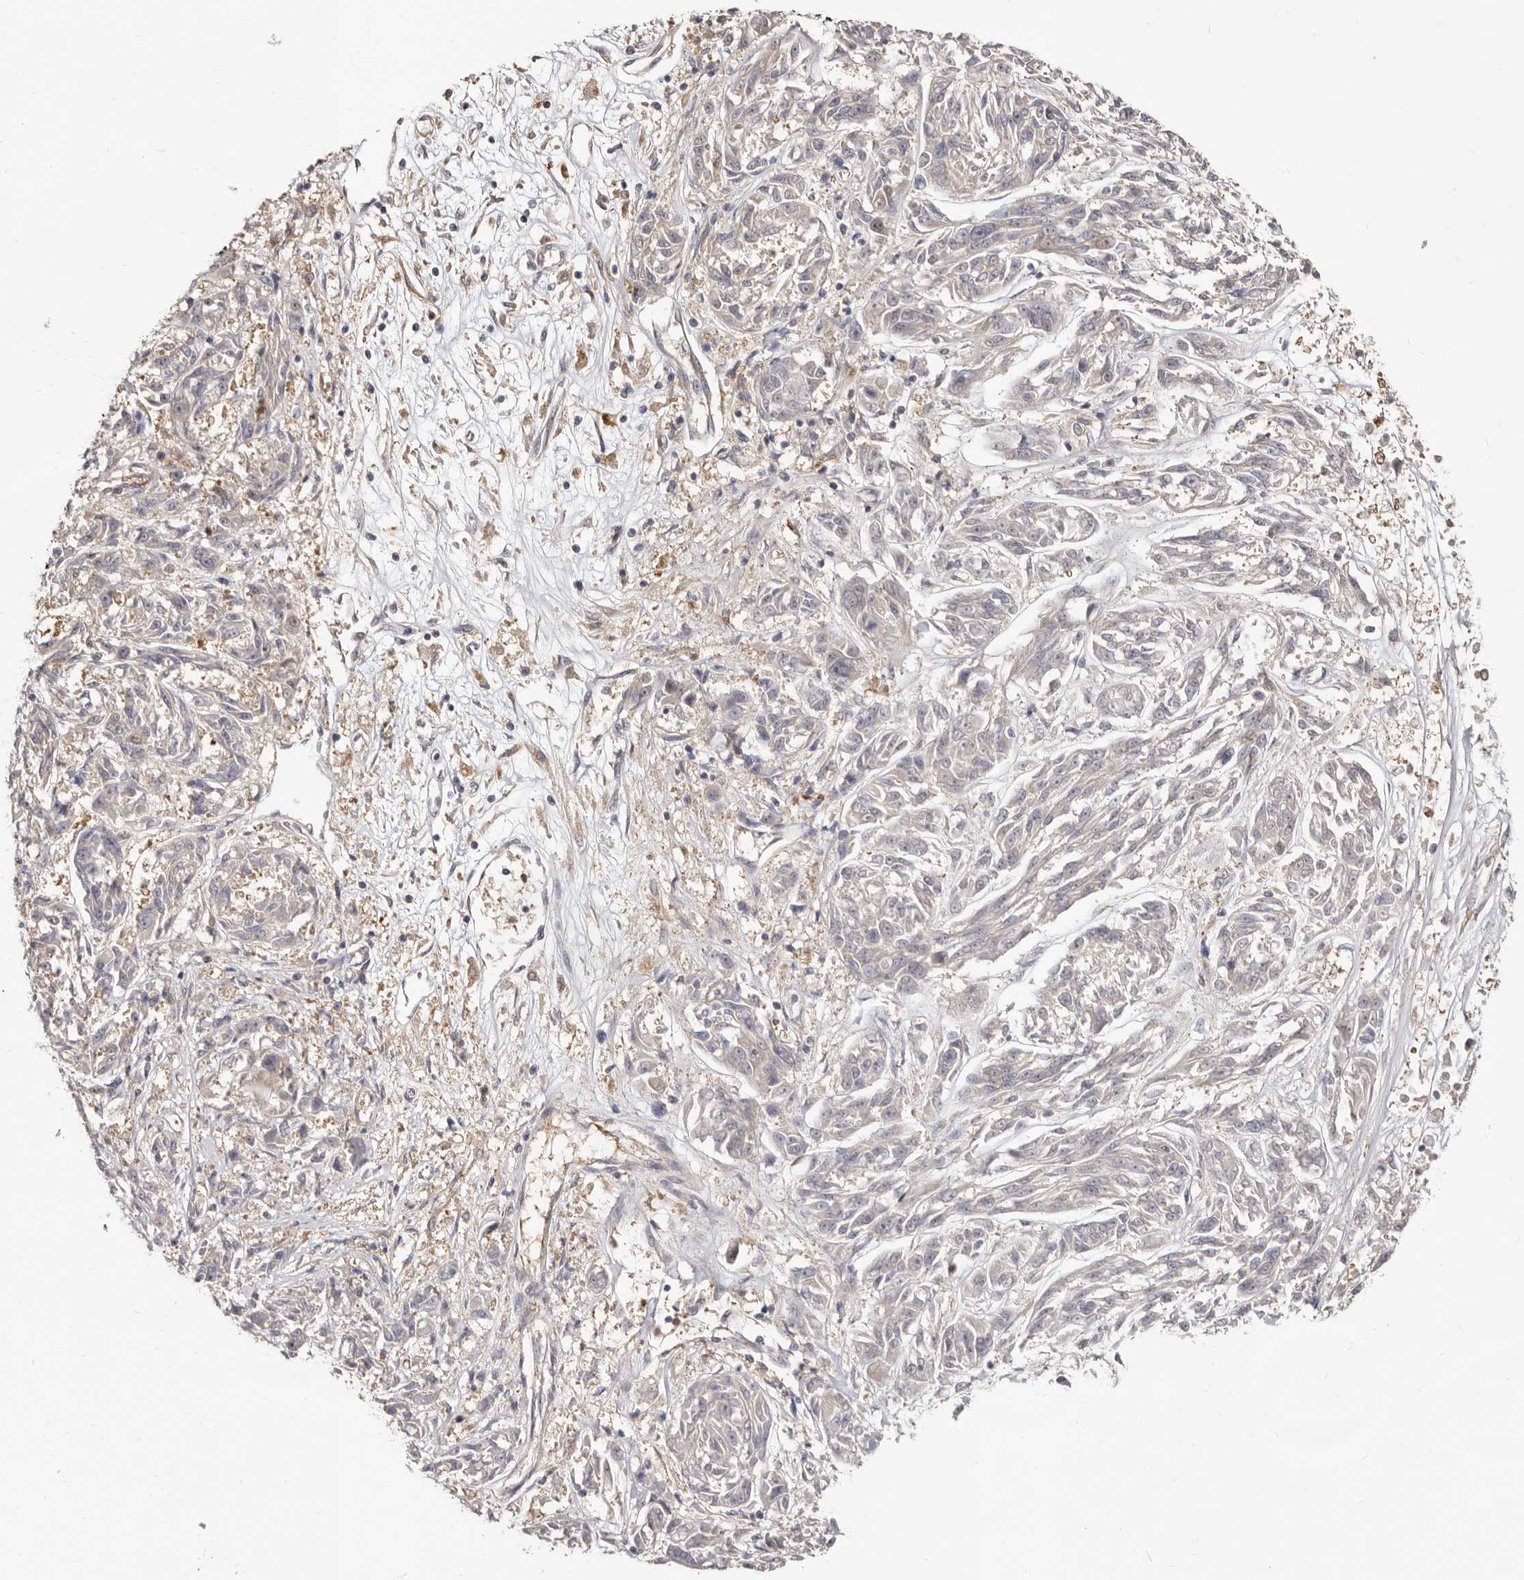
{"staining": {"intensity": "negative", "quantity": "none", "location": "none"}, "tissue": "melanoma", "cell_type": "Tumor cells", "image_type": "cancer", "snomed": [{"axis": "morphology", "description": "Malignant melanoma, NOS"}, {"axis": "topography", "description": "Skin"}], "caption": "Tumor cells show no significant staining in malignant melanoma.", "gene": "TC2N", "patient": {"sex": "male", "age": 53}}